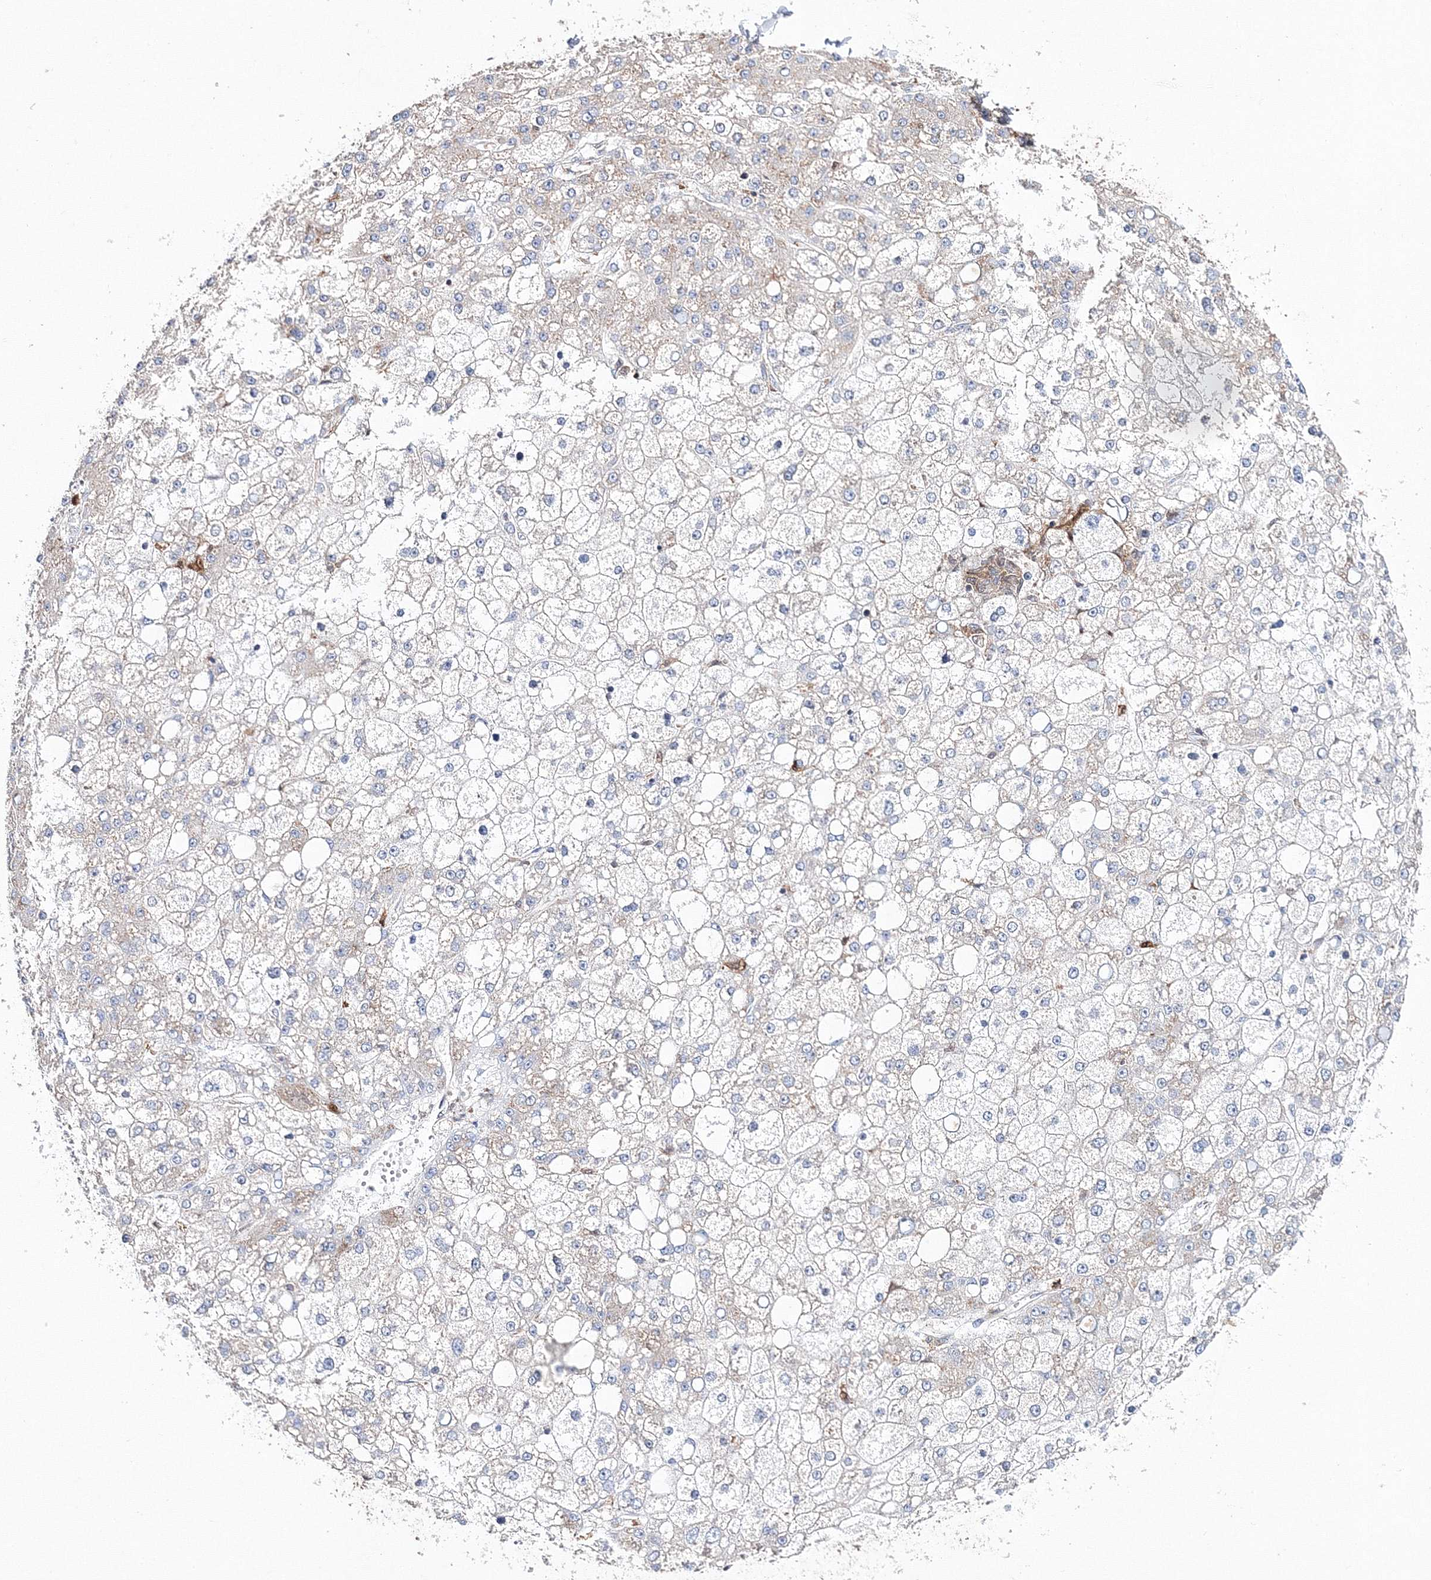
{"staining": {"intensity": "negative", "quantity": "none", "location": "none"}, "tissue": "liver cancer", "cell_type": "Tumor cells", "image_type": "cancer", "snomed": [{"axis": "morphology", "description": "Carcinoma, Hepatocellular, NOS"}, {"axis": "topography", "description": "Liver"}], "caption": "The histopathology image demonstrates no staining of tumor cells in liver hepatocellular carcinoma.", "gene": "ARCN1", "patient": {"sex": "male", "age": 67}}